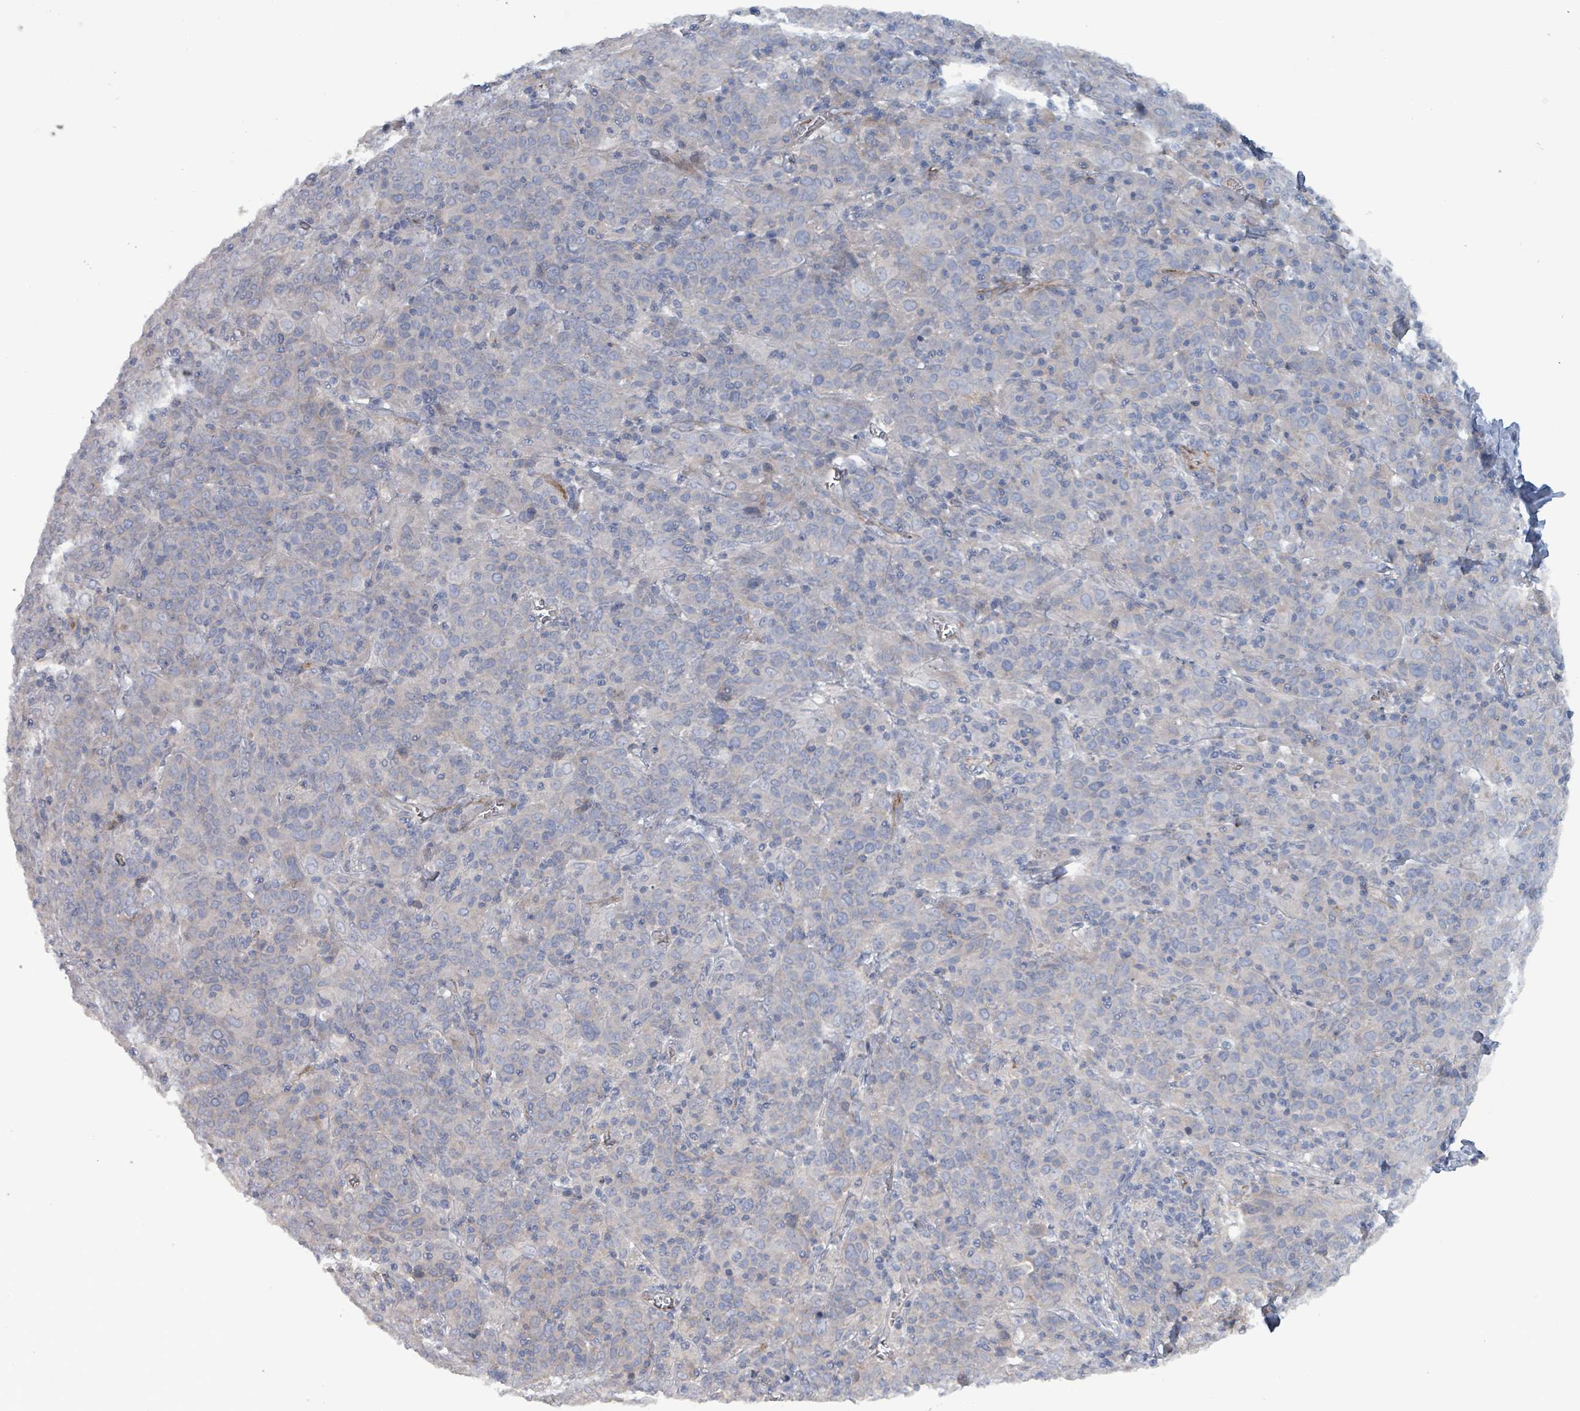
{"staining": {"intensity": "negative", "quantity": "none", "location": "none"}, "tissue": "cervical cancer", "cell_type": "Tumor cells", "image_type": "cancer", "snomed": [{"axis": "morphology", "description": "Squamous cell carcinoma, NOS"}, {"axis": "topography", "description": "Cervix"}], "caption": "High power microscopy photomicrograph of an immunohistochemistry photomicrograph of cervical cancer, revealing no significant positivity in tumor cells.", "gene": "TAAR5", "patient": {"sex": "female", "age": 67}}